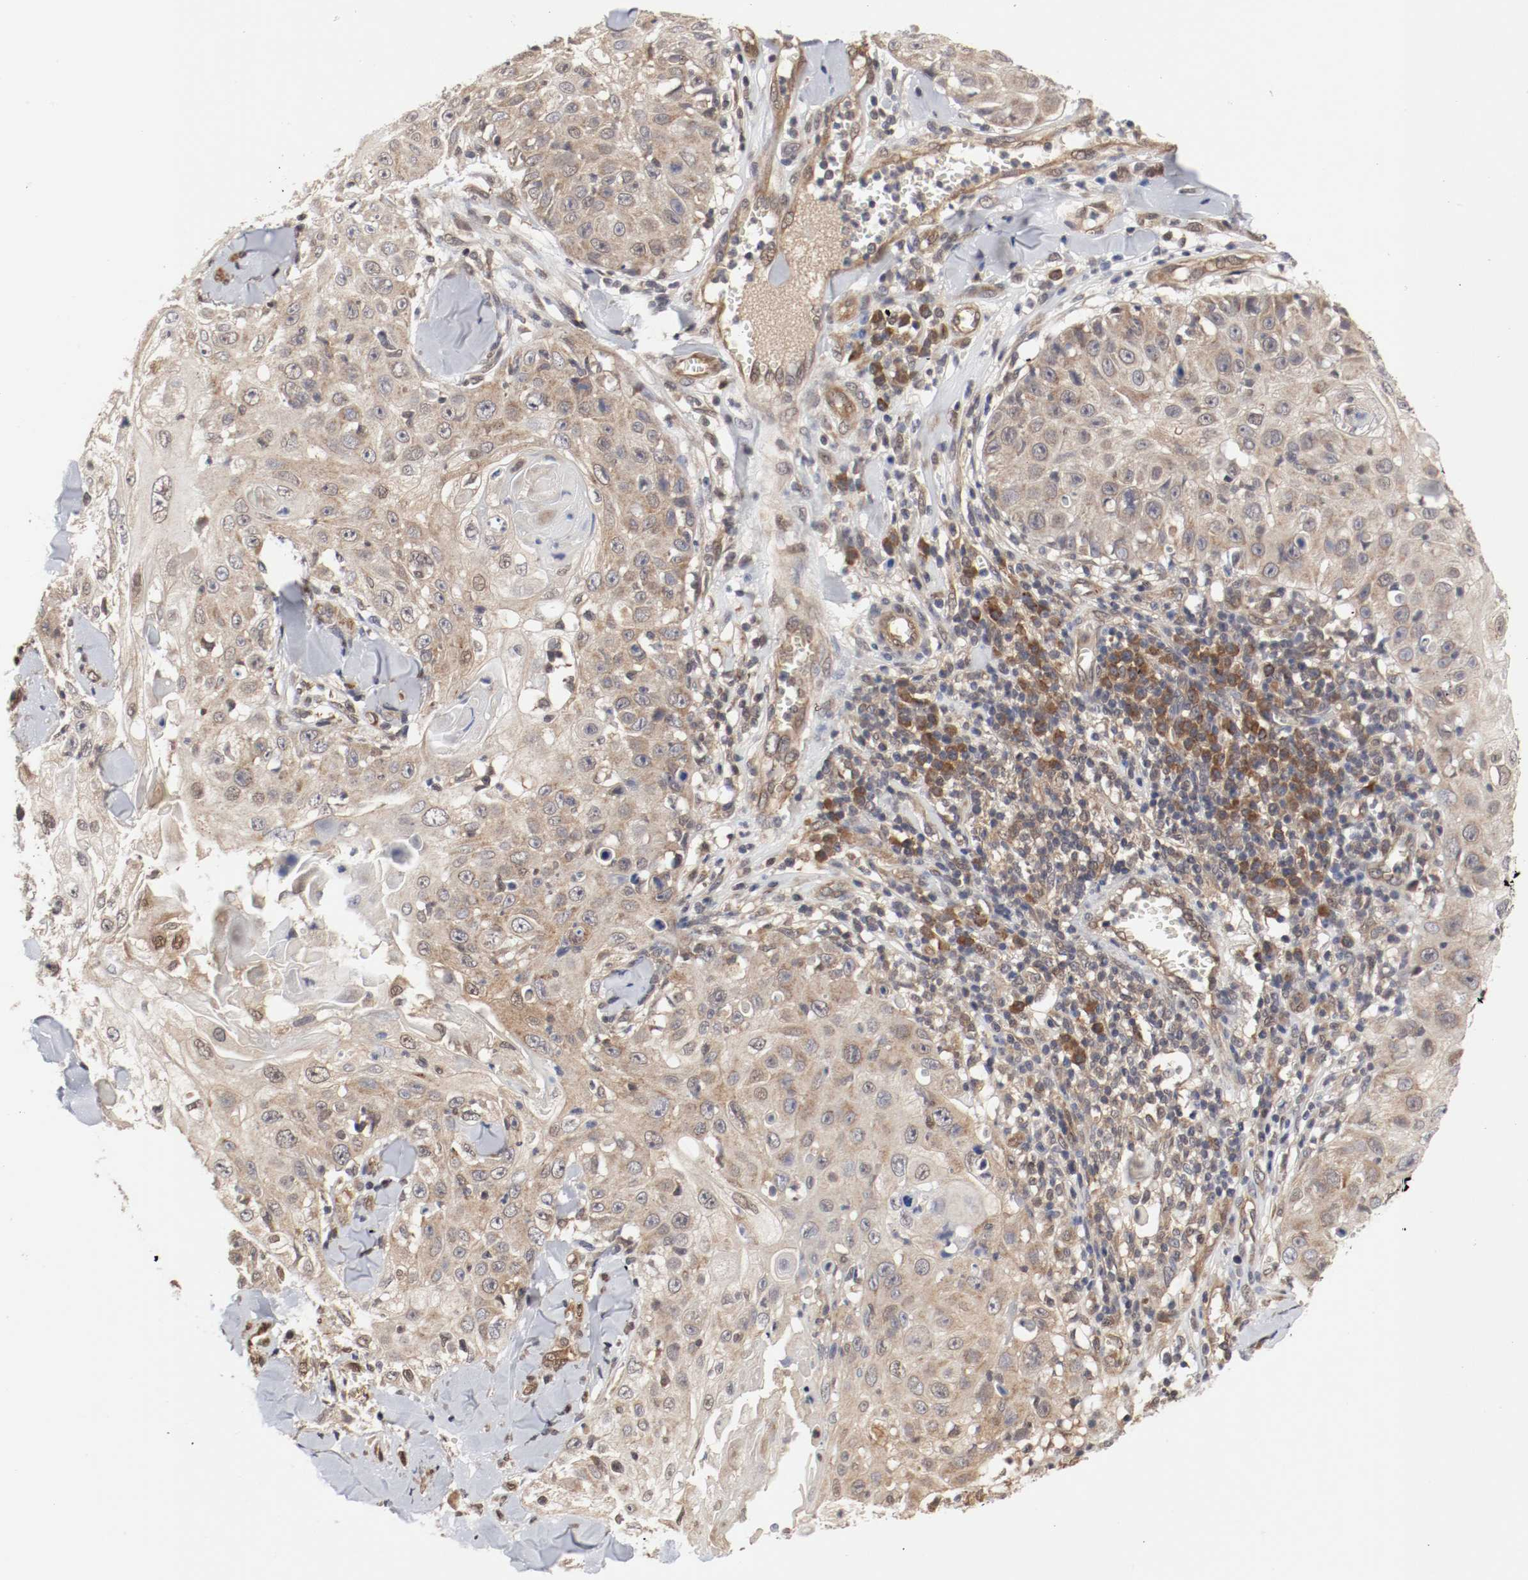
{"staining": {"intensity": "moderate", "quantity": ">75%", "location": "cytoplasmic/membranous"}, "tissue": "skin cancer", "cell_type": "Tumor cells", "image_type": "cancer", "snomed": [{"axis": "morphology", "description": "Squamous cell carcinoma, NOS"}, {"axis": "topography", "description": "Skin"}], "caption": "Protein analysis of skin squamous cell carcinoma tissue shows moderate cytoplasmic/membranous positivity in about >75% of tumor cells. (brown staining indicates protein expression, while blue staining denotes nuclei).", "gene": "AFG3L2", "patient": {"sex": "male", "age": 86}}